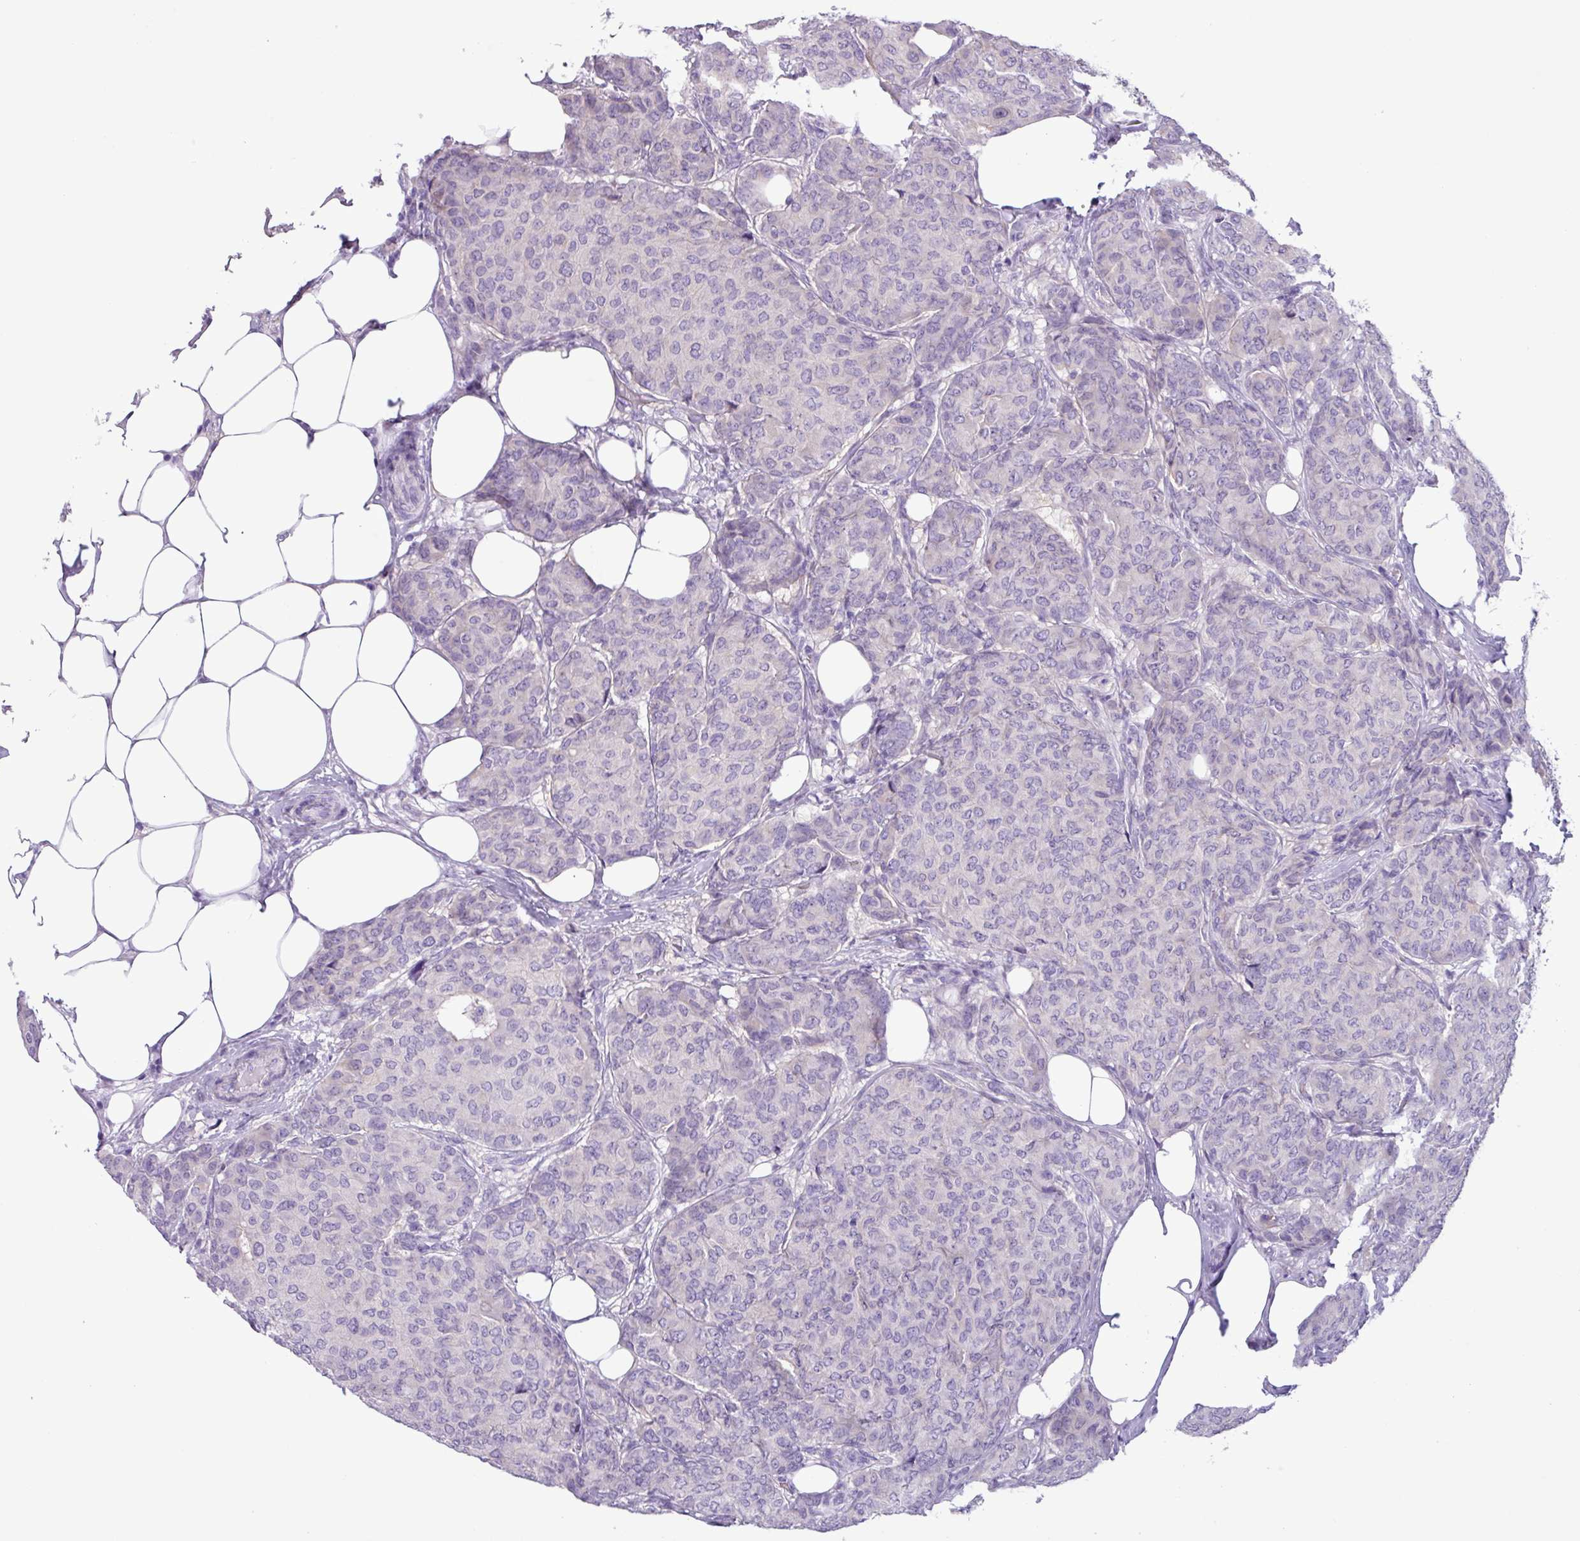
{"staining": {"intensity": "negative", "quantity": "none", "location": "none"}, "tissue": "breast cancer", "cell_type": "Tumor cells", "image_type": "cancer", "snomed": [{"axis": "morphology", "description": "Duct carcinoma"}, {"axis": "topography", "description": "Breast"}], "caption": "Protein analysis of intraductal carcinoma (breast) reveals no significant expression in tumor cells.", "gene": "CYSTM1", "patient": {"sex": "female", "age": 75}}